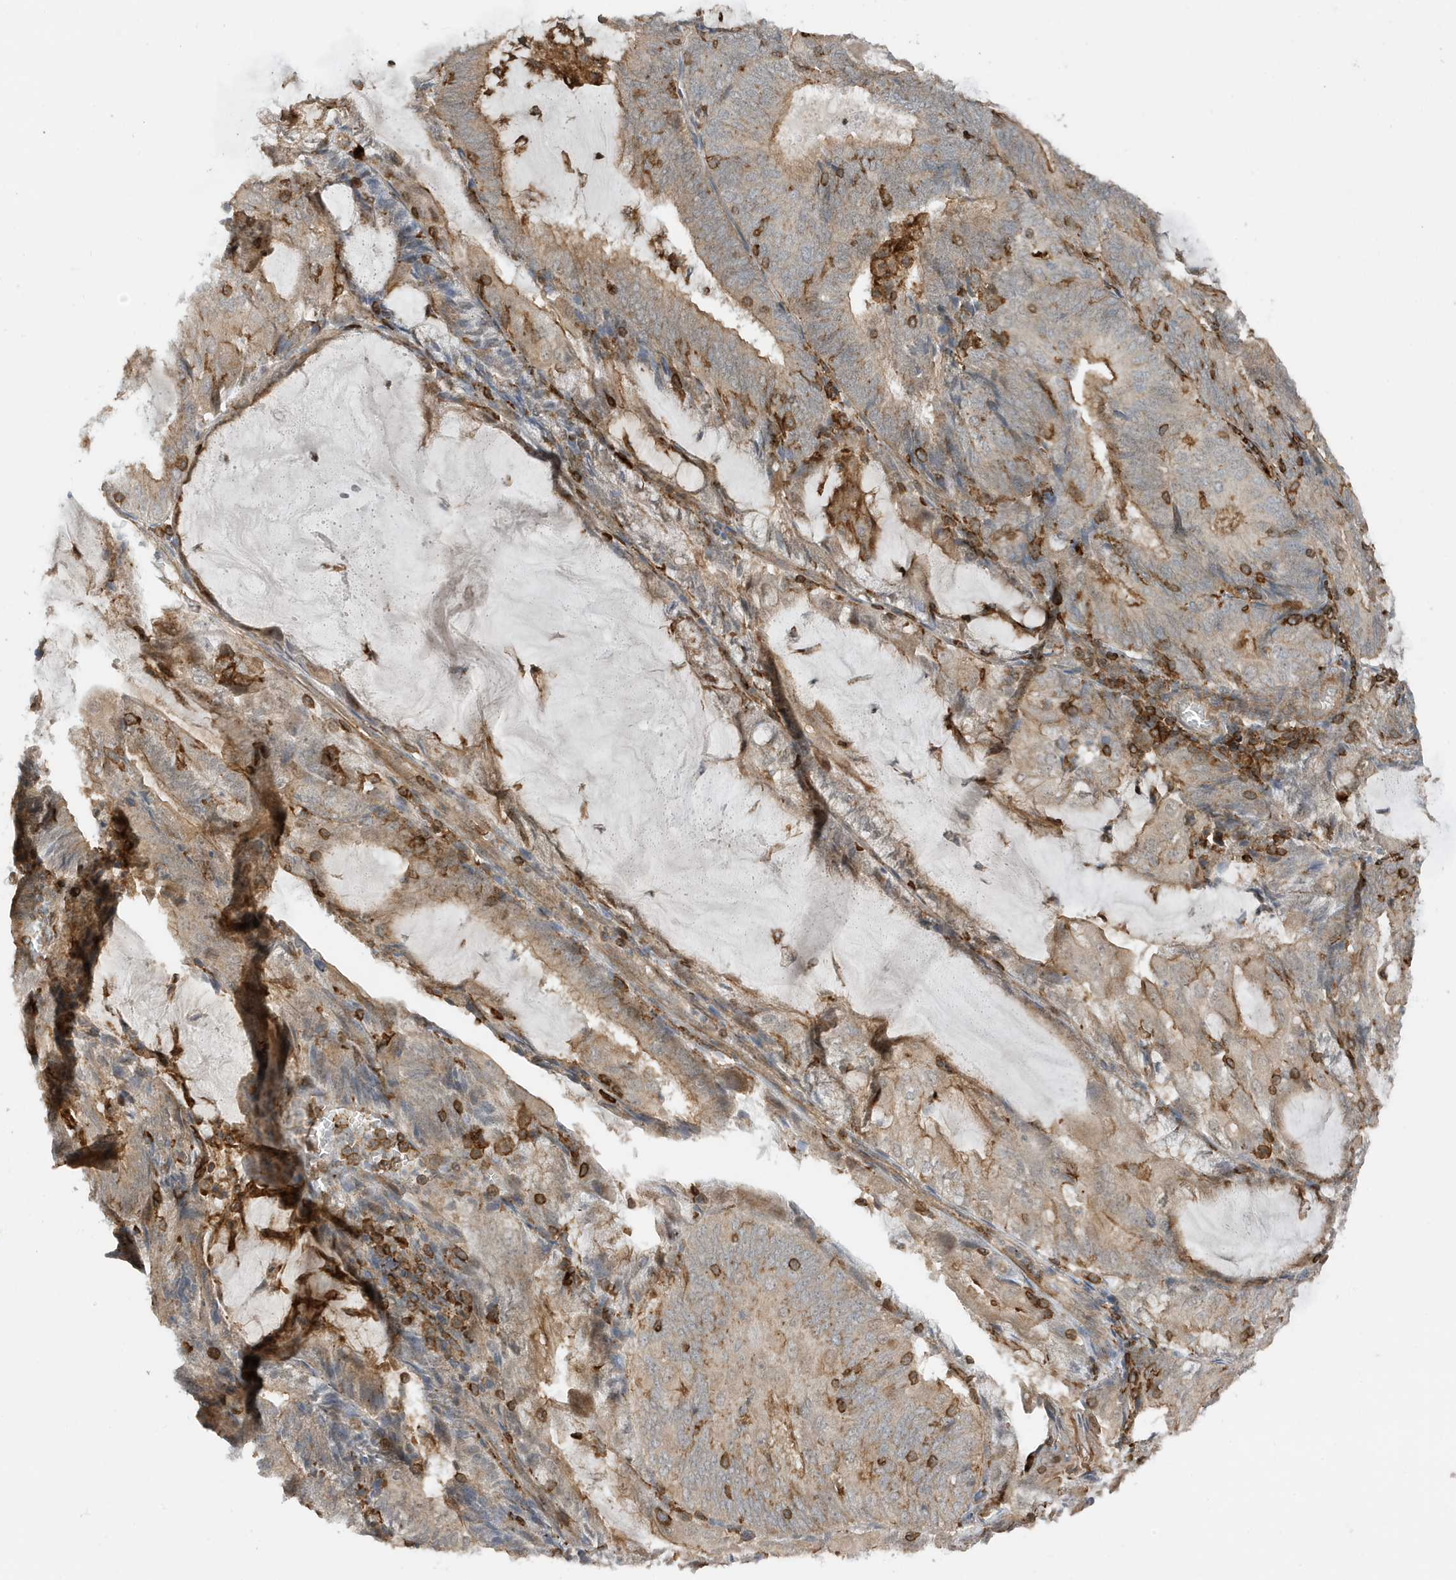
{"staining": {"intensity": "moderate", "quantity": "25%-75%", "location": "cytoplasmic/membranous"}, "tissue": "endometrial cancer", "cell_type": "Tumor cells", "image_type": "cancer", "snomed": [{"axis": "morphology", "description": "Adenocarcinoma, NOS"}, {"axis": "topography", "description": "Endometrium"}], "caption": "Endometrial cancer stained for a protein (brown) exhibits moderate cytoplasmic/membranous positive expression in about 25%-75% of tumor cells.", "gene": "TATDN3", "patient": {"sex": "female", "age": 81}}